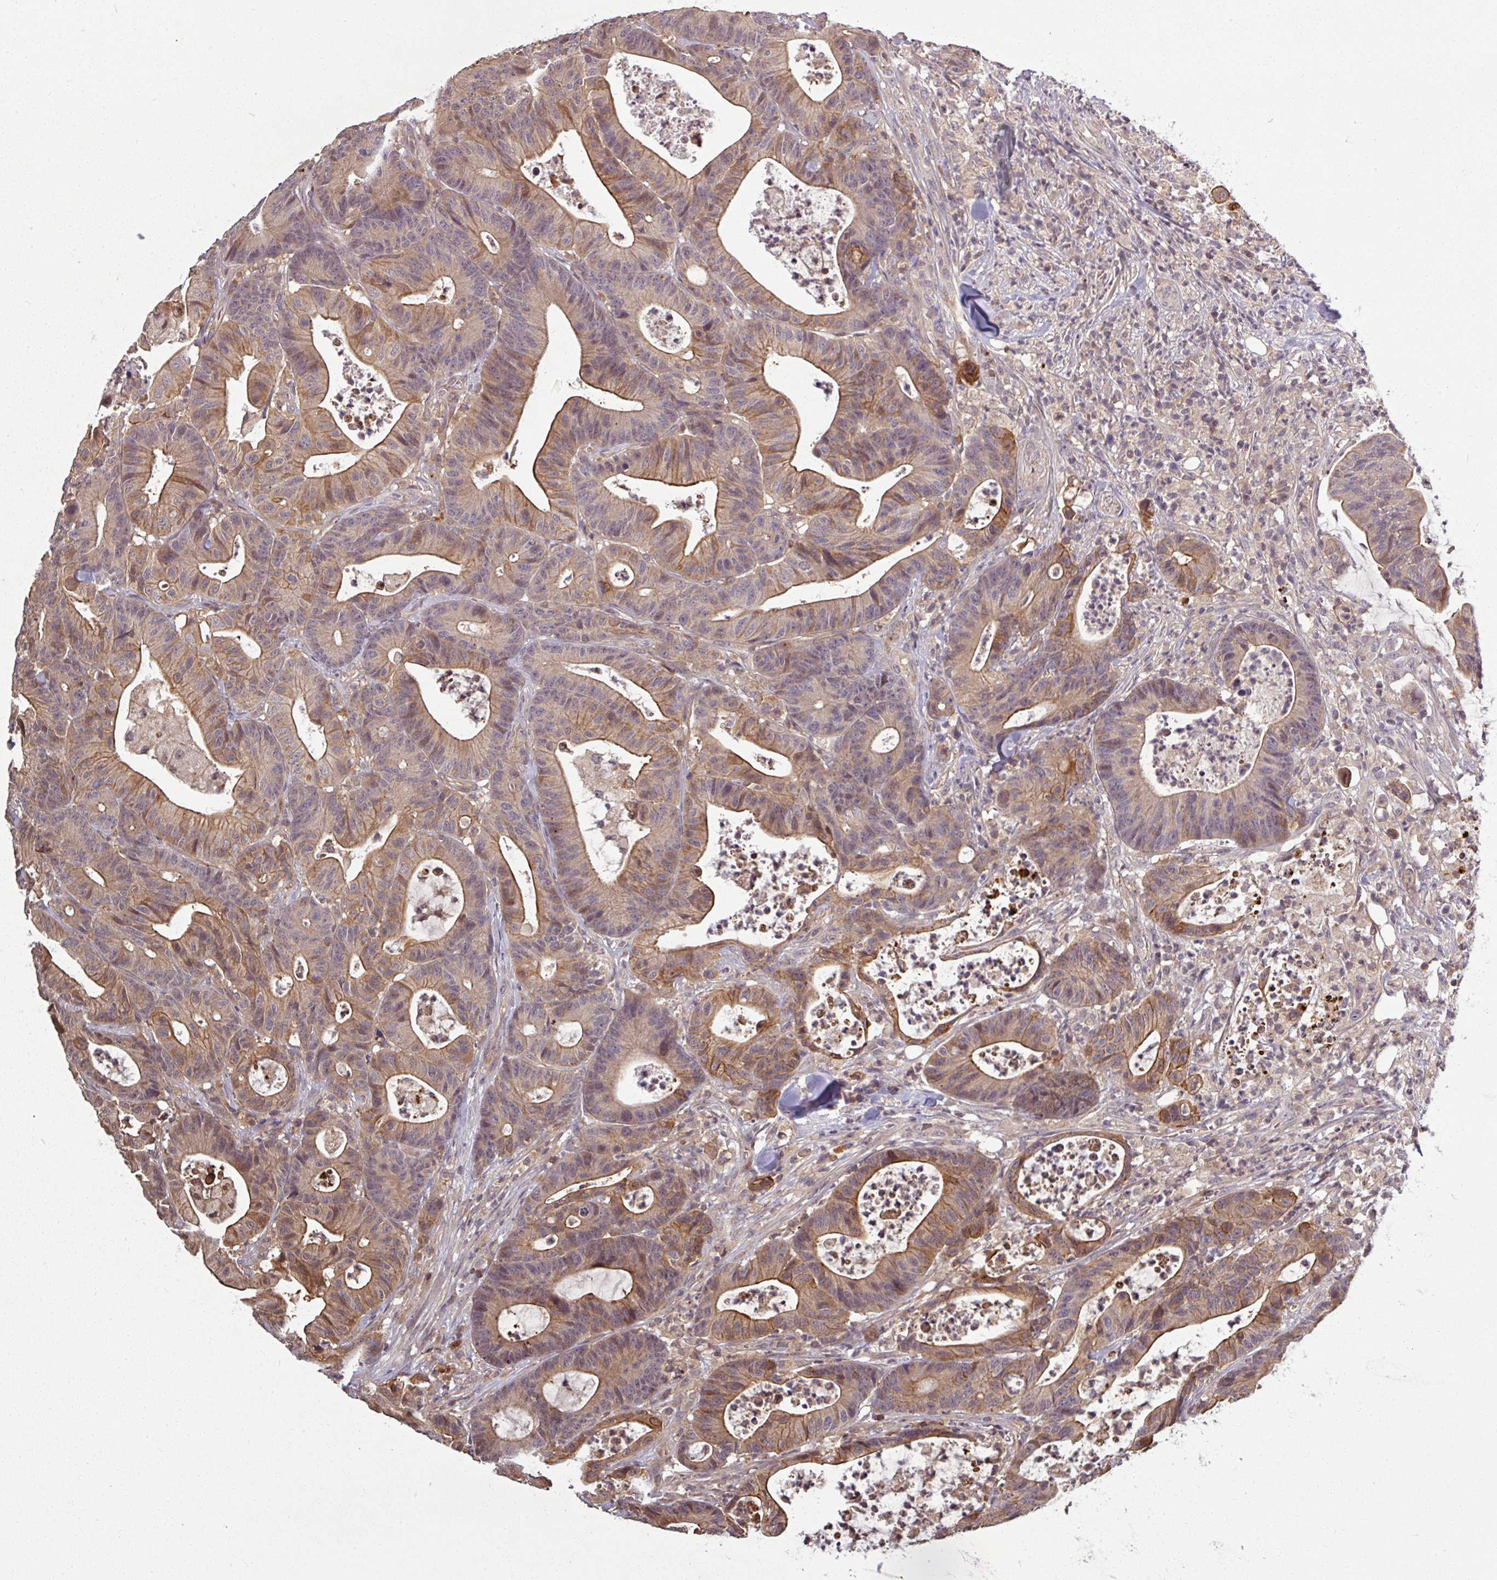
{"staining": {"intensity": "moderate", "quantity": ">75%", "location": "cytoplasmic/membranous"}, "tissue": "colorectal cancer", "cell_type": "Tumor cells", "image_type": "cancer", "snomed": [{"axis": "morphology", "description": "Adenocarcinoma, NOS"}, {"axis": "topography", "description": "Colon"}], "caption": "Brown immunohistochemical staining in human adenocarcinoma (colorectal) reveals moderate cytoplasmic/membranous positivity in about >75% of tumor cells. The staining was performed using DAB, with brown indicating positive protein expression. Nuclei are stained blue with hematoxylin.", "gene": "TUSC3", "patient": {"sex": "female", "age": 84}}